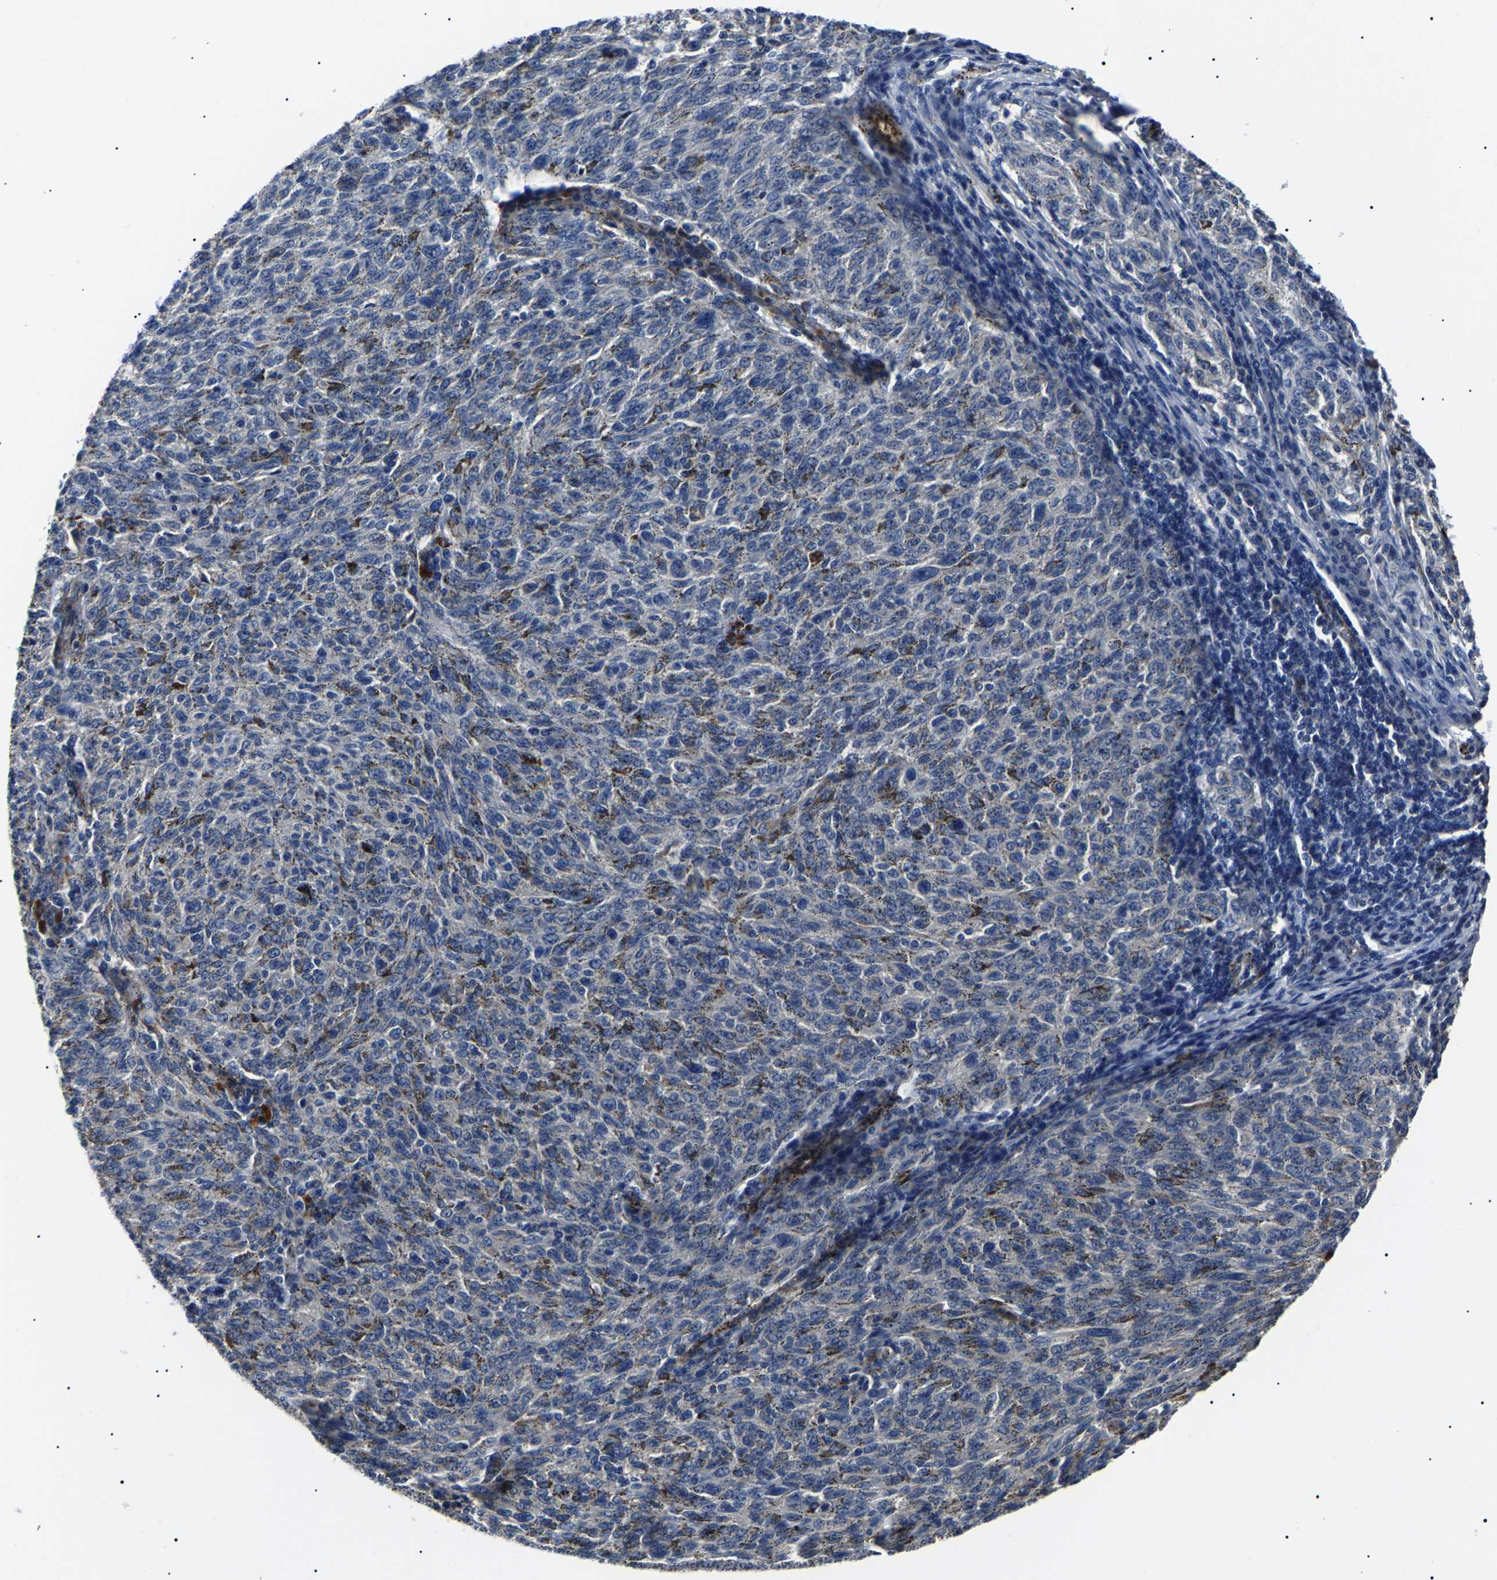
{"staining": {"intensity": "weak", "quantity": "<25%", "location": "cytoplasmic/membranous"}, "tissue": "melanoma", "cell_type": "Tumor cells", "image_type": "cancer", "snomed": [{"axis": "morphology", "description": "Malignant melanoma, NOS"}, {"axis": "topography", "description": "Skin"}], "caption": "Immunohistochemistry image of human malignant melanoma stained for a protein (brown), which displays no staining in tumor cells.", "gene": "KLHL42", "patient": {"sex": "female", "age": 72}}